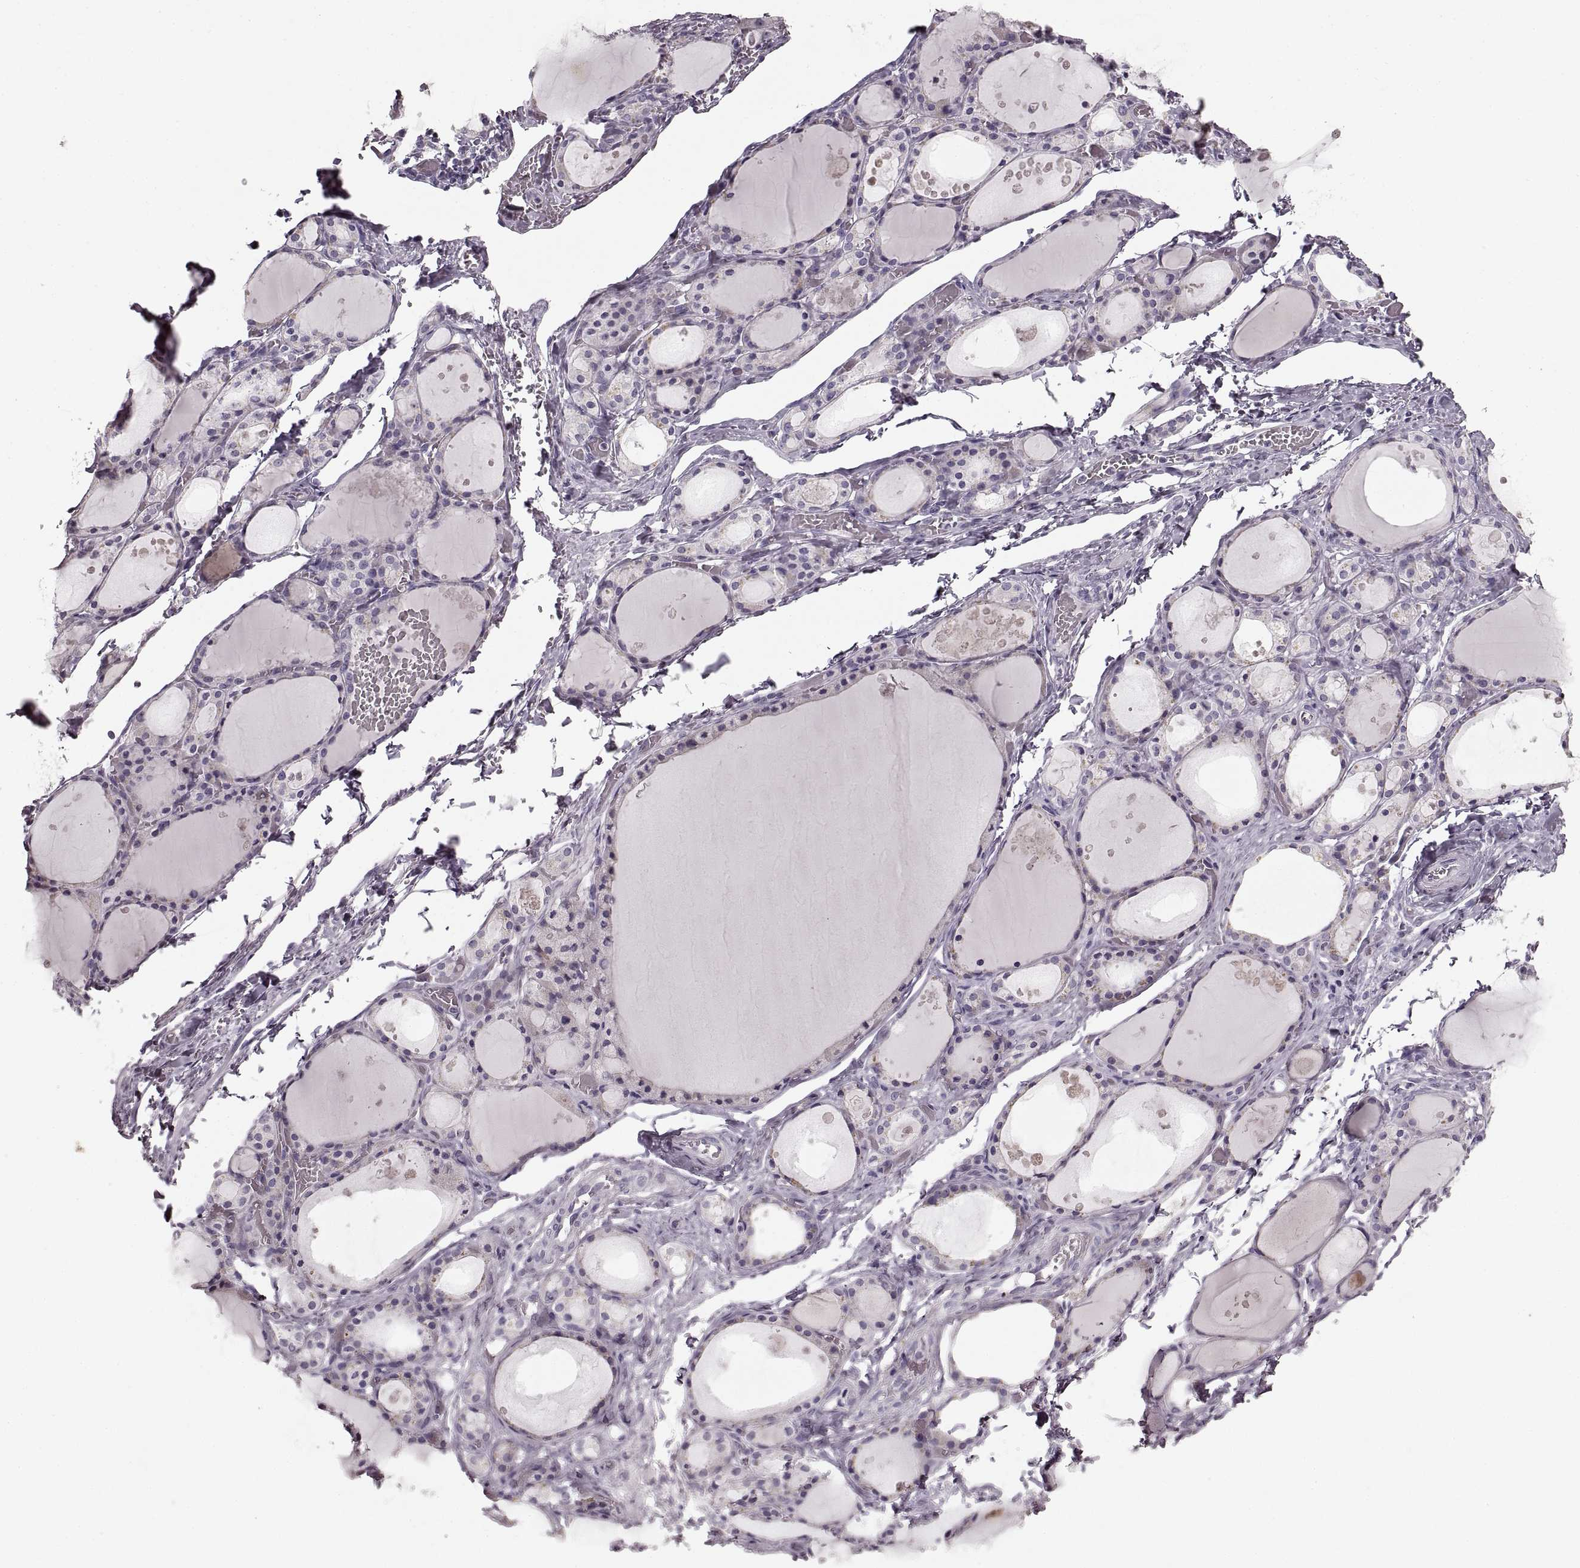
{"staining": {"intensity": "negative", "quantity": "none", "location": "none"}, "tissue": "thyroid gland", "cell_type": "Glandular cells", "image_type": "normal", "snomed": [{"axis": "morphology", "description": "Normal tissue, NOS"}, {"axis": "topography", "description": "Thyroid gland"}], "caption": "A high-resolution photomicrograph shows immunohistochemistry staining of unremarkable thyroid gland, which displays no significant positivity in glandular cells. The staining was performed using DAB (3,3'-diaminobenzidine) to visualize the protein expression in brown, while the nuclei were stained in blue with hematoxylin (Magnification: 20x).", "gene": "CNTN1", "patient": {"sex": "male", "age": 68}}